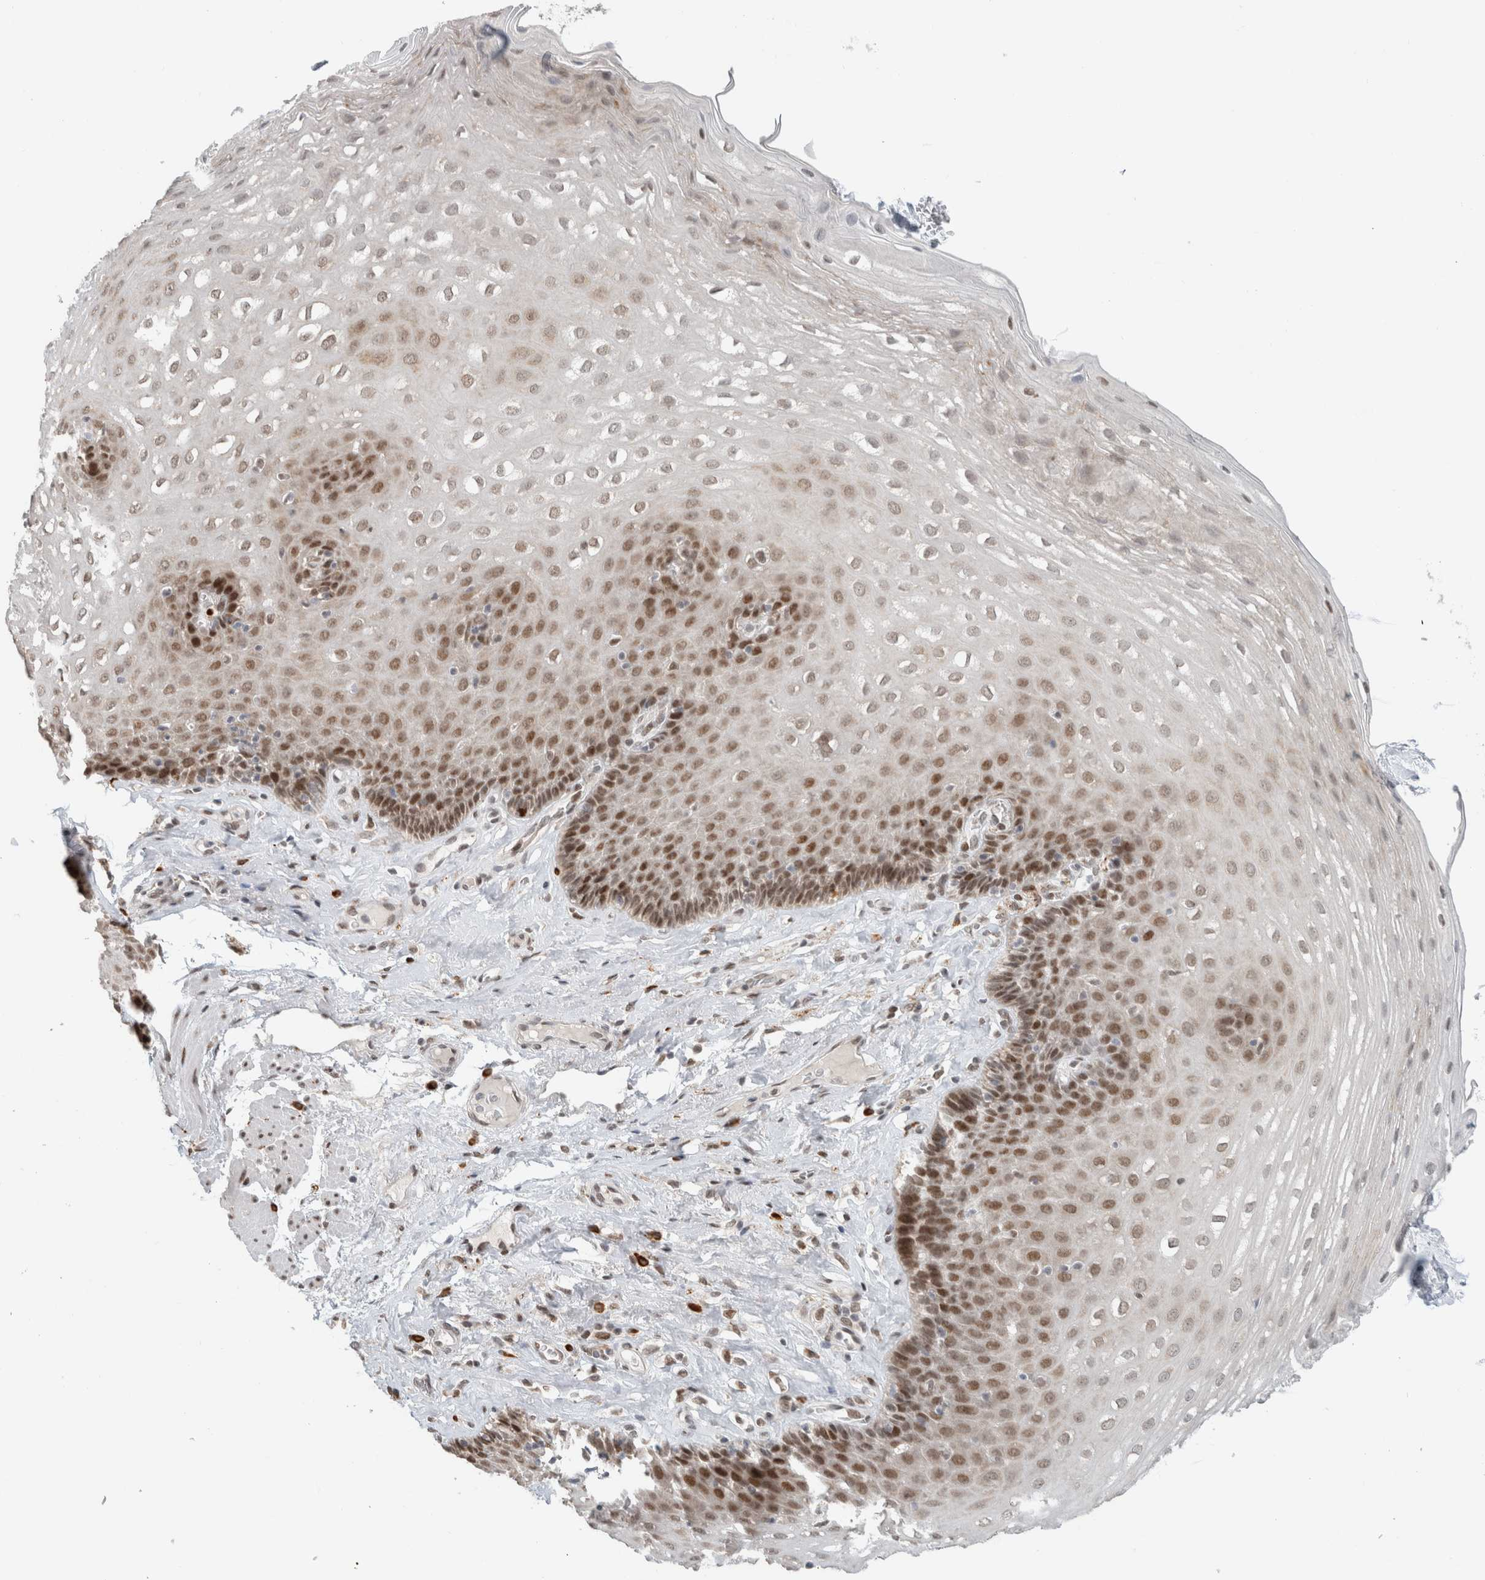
{"staining": {"intensity": "strong", "quantity": "25%-75%", "location": "nuclear"}, "tissue": "esophagus", "cell_type": "Squamous epithelial cells", "image_type": "normal", "snomed": [{"axis": "morphology", "description": "Normal tissue, NOS"}, {"axis": "topography", "description": "Esophagus"}], "caption": "Squamous epithelial cells demonstrate strong nuclear expression in approximately 25%-75% of cells in normal esophagus. (IHC, brightfield microscopy, high magnification).", "gene": "HNRNPR", "patient": {"sex": "female", "age": 66}}